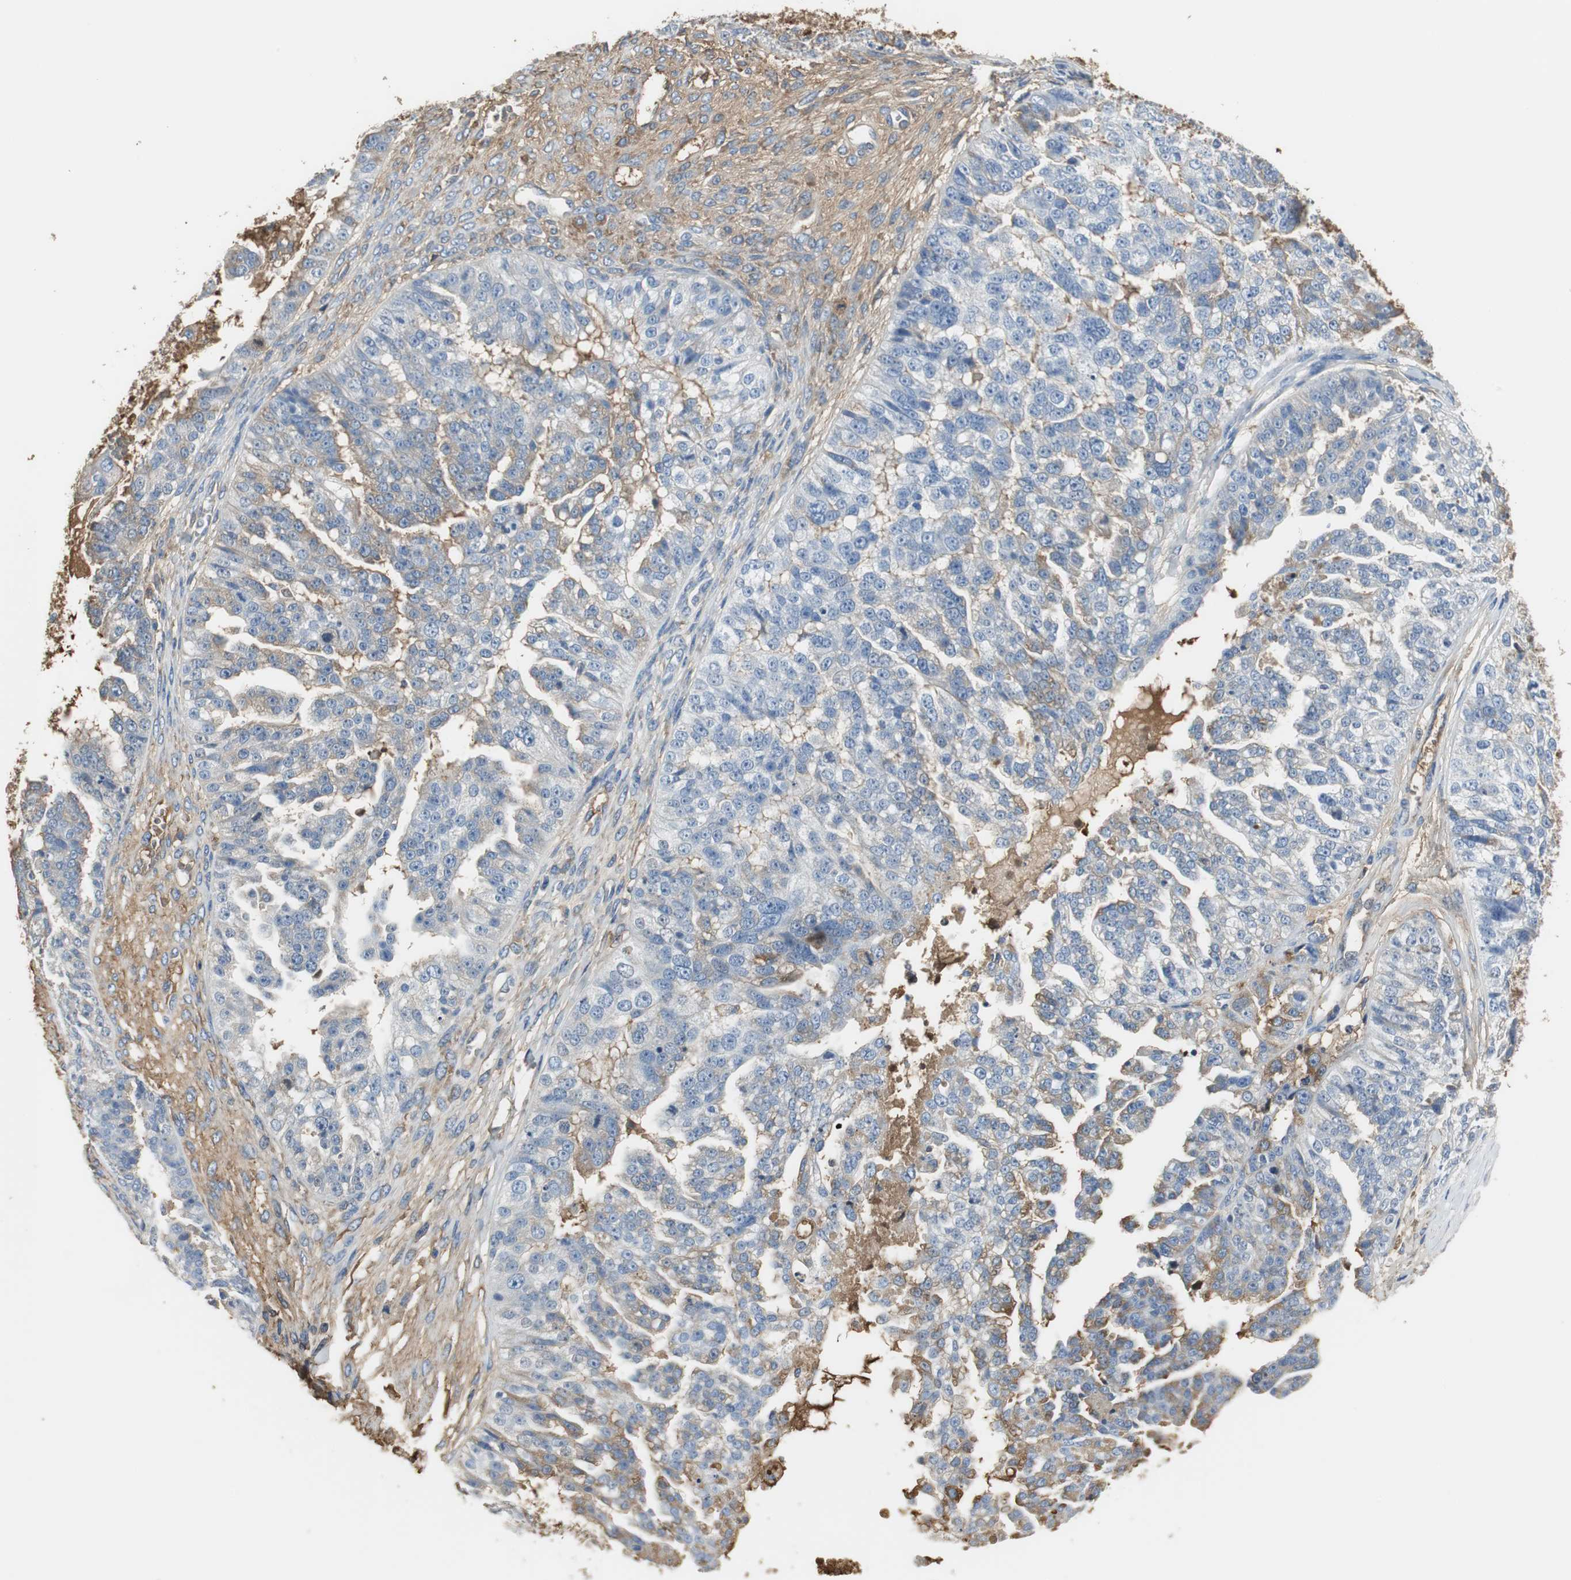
{"staining": {"intensity": "weak", "quantity": "25%-75%", "location": "cytoplasmic/membranous"}, "tissue": "ovarian cancer", "cell_type": "Tumor cells", "image_type": "cancer", "snomed": [{"axis": "morphology", "description": "Carcinoma, NOS"}, {"axis": "topography", "description": "Soft tissue"}, {"axis": "topography", "description": "Ovary"}], "caption": "IHC micrograph of carcinoma (ovarian) stained for a protein (brown), which displays low levels of weak cytoplasmic/membranous expression in about 25%-75% of tumor cells.", "gene": "IGHA1", "patient": {"sex": "female", "age": 54}}